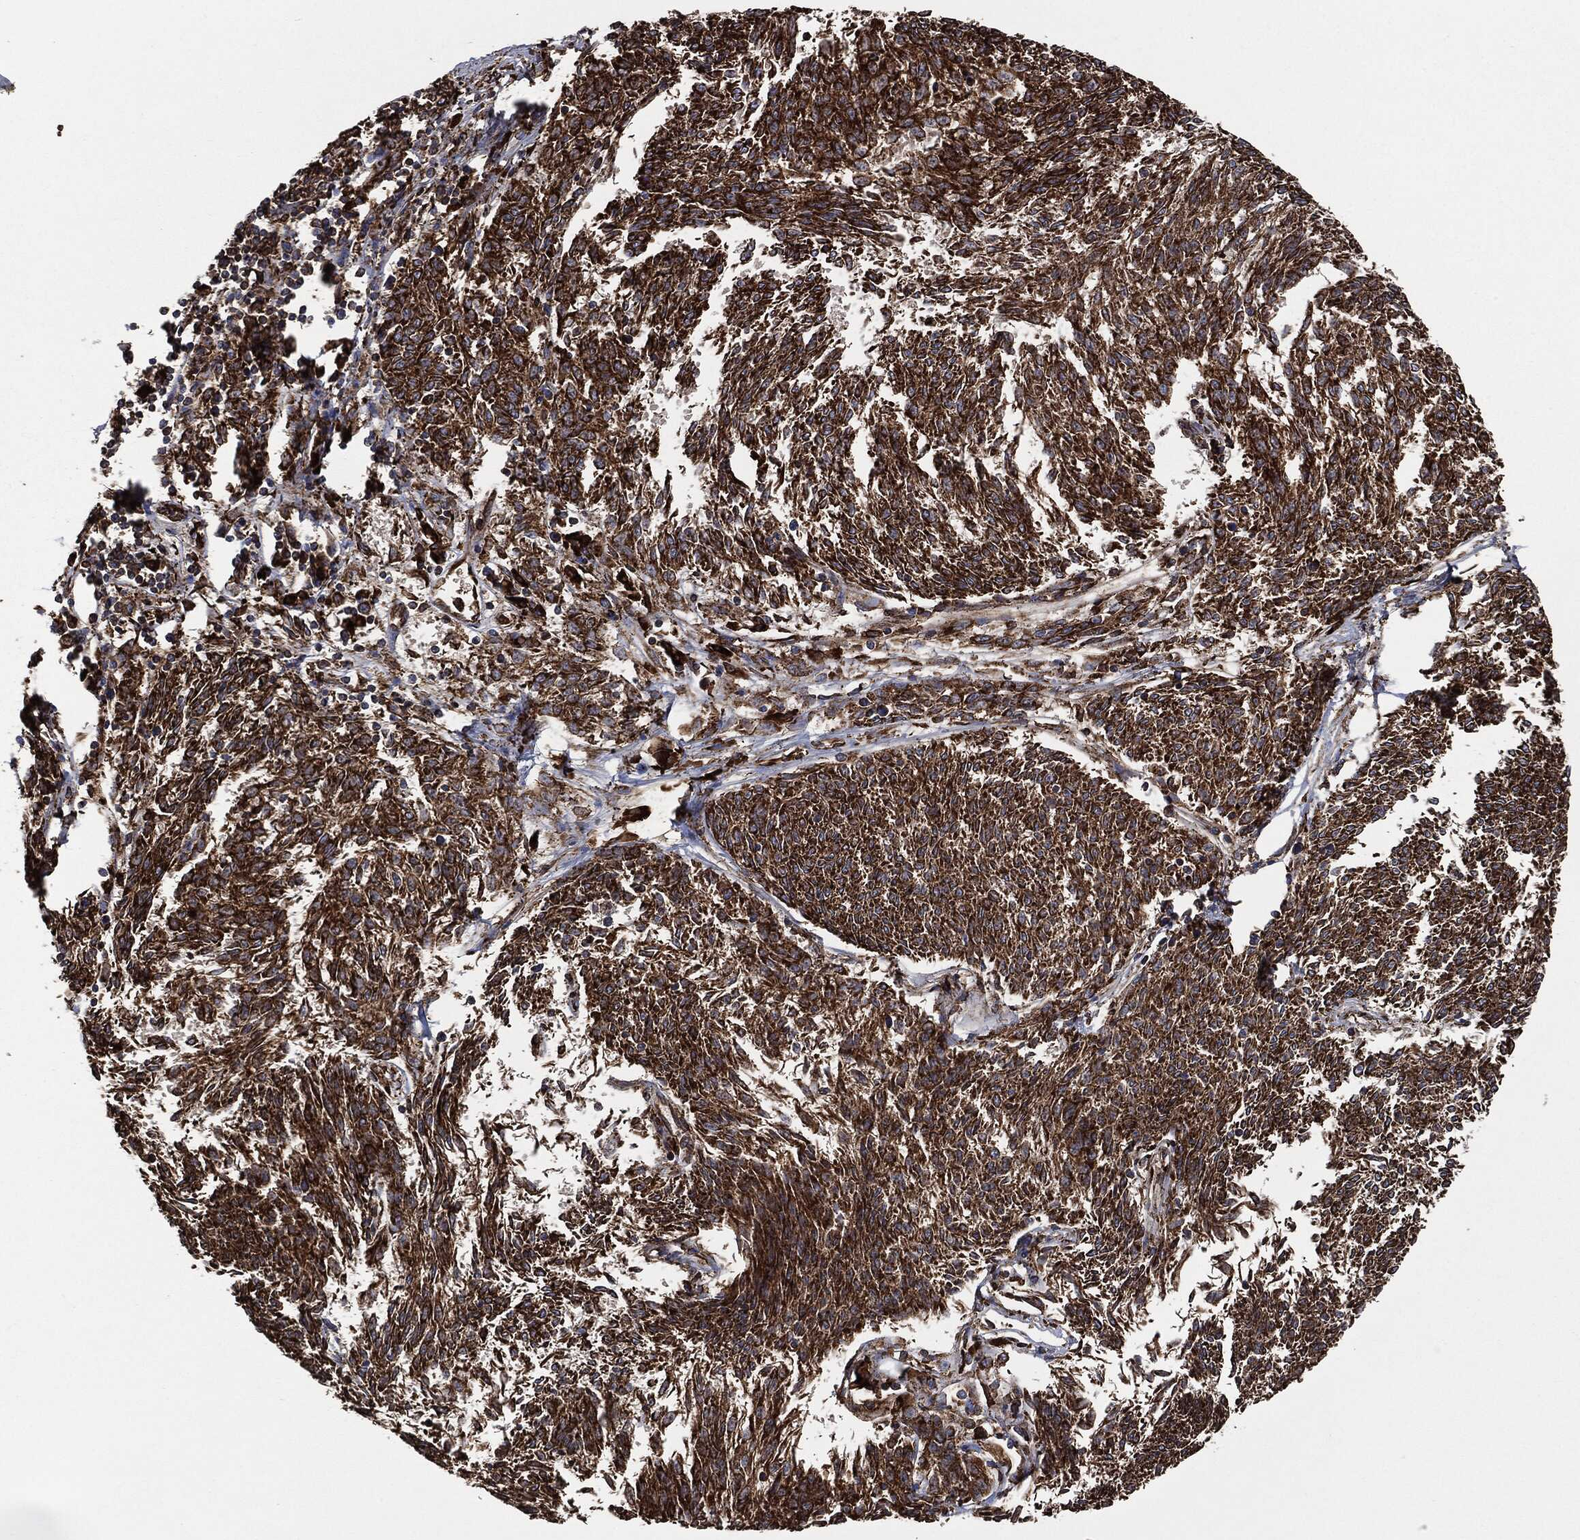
{"staining": {"intensity": "strong", "quantity": ">75%", "location": "cytoplasmic/membranous"}, "tissue": "melanoma", "cell_type": "Tumor cells", "image_type": "cancer", "snomed": [{"axis": "morphology", "description": "Malignant melanoma, NOS"}, {"axis": "topography", "description": "Skin"}], "caption": "The photomicrograph displays a brown stain indicating the presence of a protein in the cytoplasmic/membranous of tumor cells in melanoma.", "gene": "AMFR", "patient": {"sex": "female", "age": 72}}